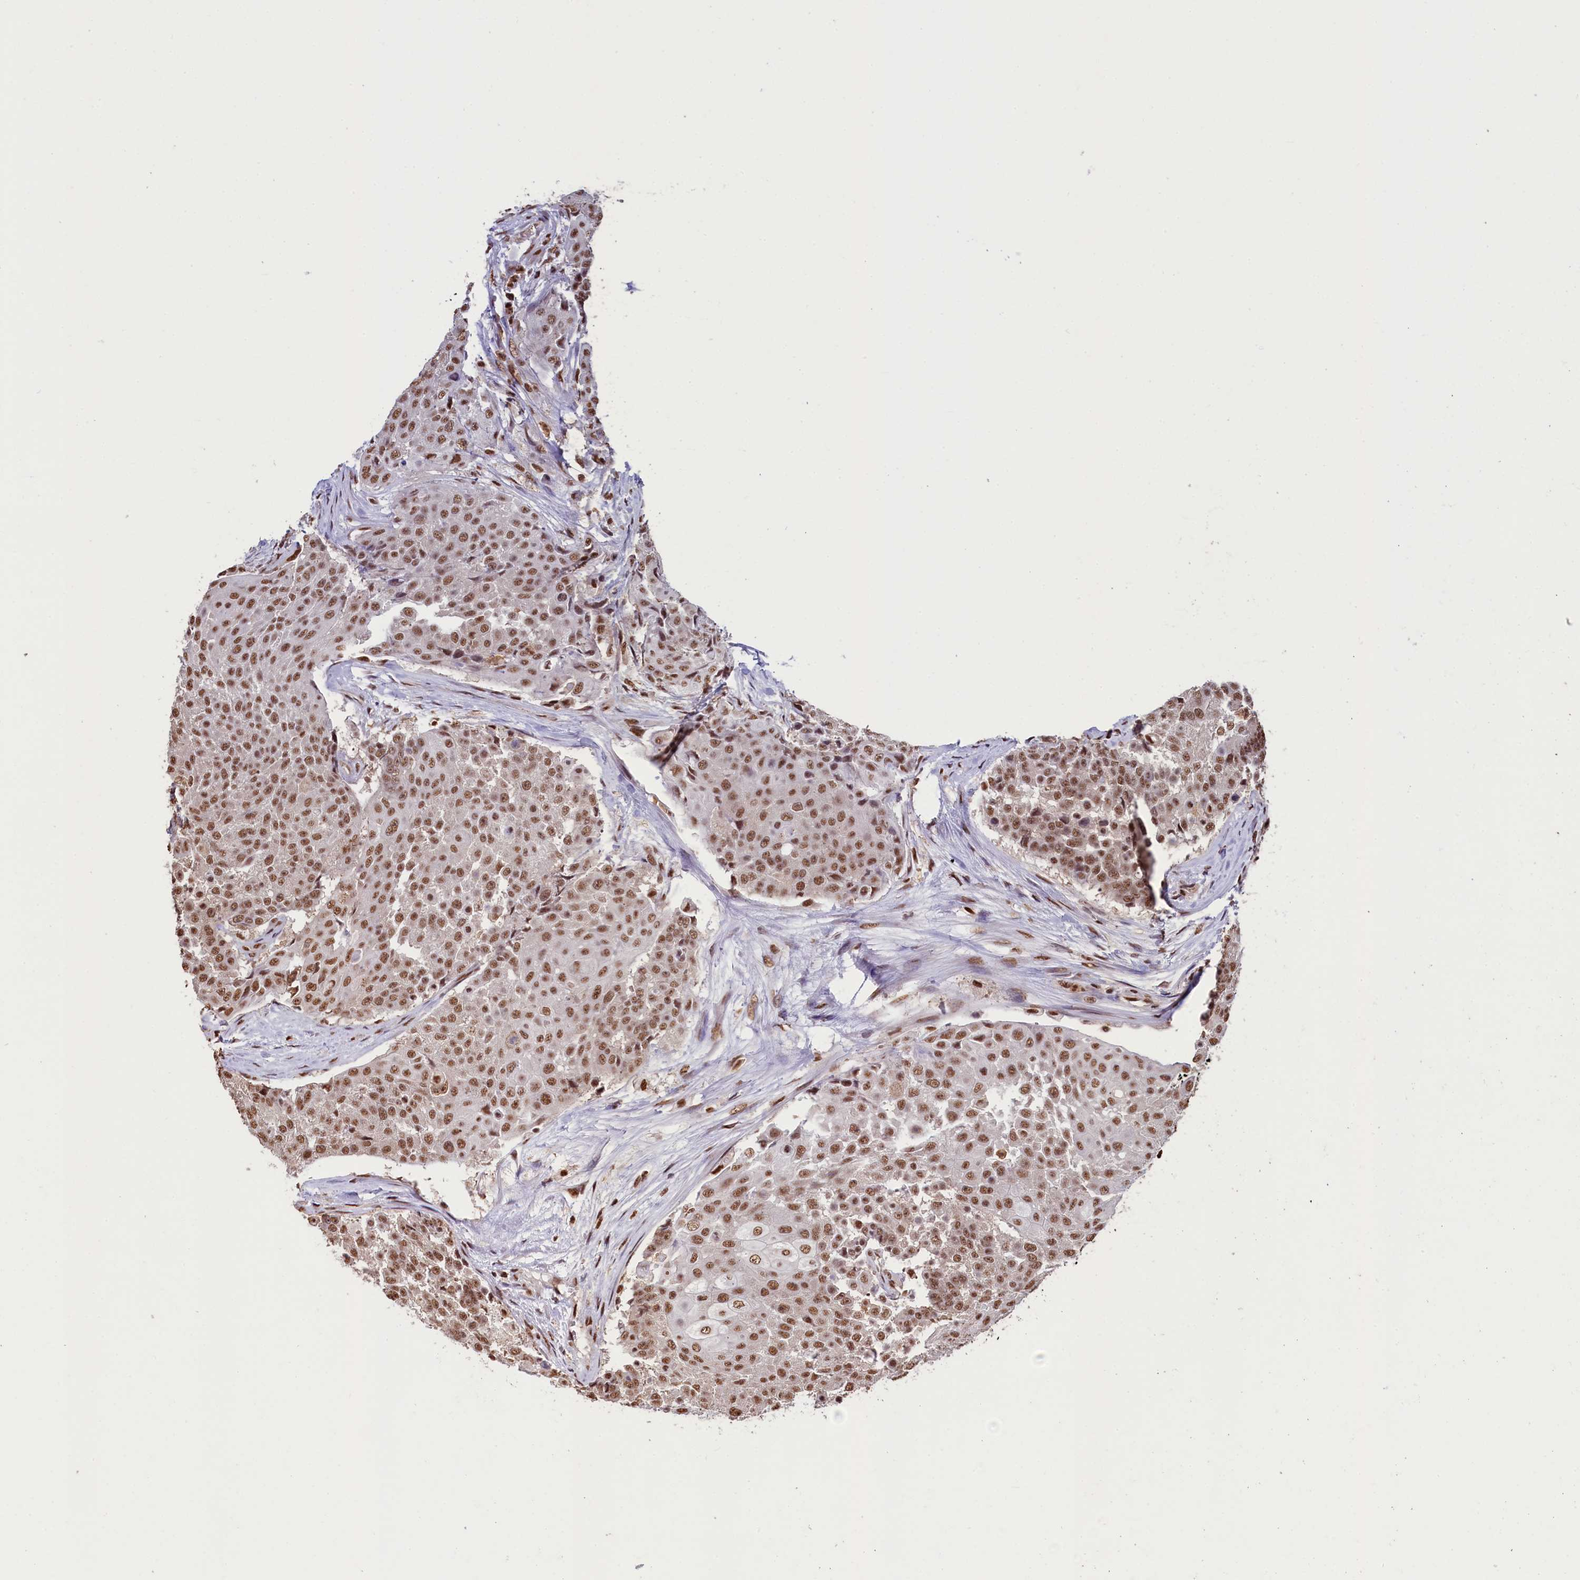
{"staining": {"intensity": "moderate", "quantity": ">75%", "location": "nuclear"}, "tissue": "urothelial cancer", "cell_type": "Tumor cells", "image_type": "cancer", "snomed": [{"axis": "morphology", "description": "Urothelial carcinoma, High grade"}, {"axis": "topography", "description": "Urinary bladder"}], "caption": "An IHC histopathology image of neoplastic tissue is shown. Protein staining in brown highlights moderate nuclear positivity in urothelial cancer within tumor cells.", "gene": "SNRPD2", "patient": {"sex": "female", "age": 63}}